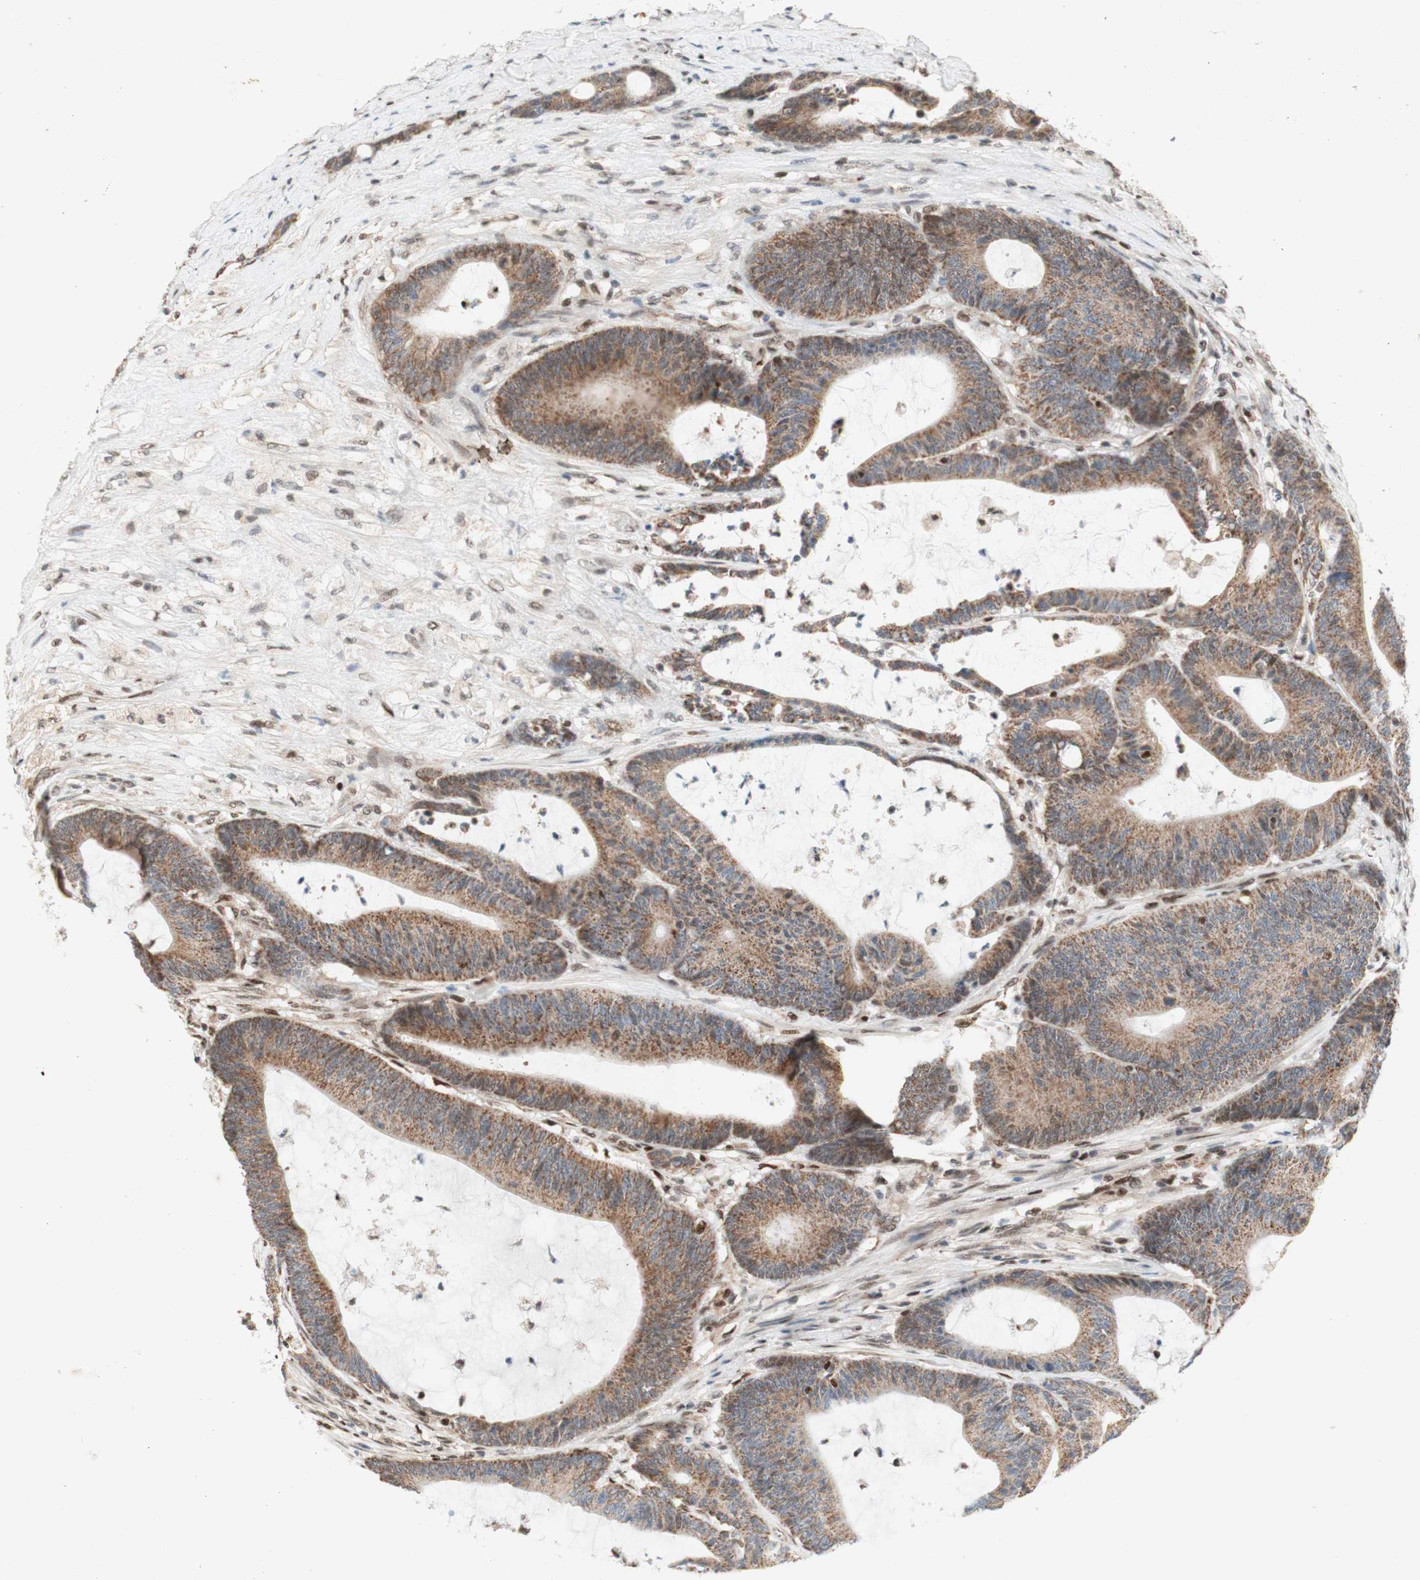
{"staining": {"intensity": "moderate", "quantity": ">75%", "location": "cytoplasmic/membranous"}, "tissue": "colorectal cancer", "cell_type": "Tumor cells", "image_type": "cancer", "snomed": [{"axis": "morphology", "description": "Adenocarcinoma, NOS"}, {"axis": "topography", "description": "Colon"}], "caption": "Tumor cells reveal medium levels of moderate cytoplasmic/membranous expression in about >75% of cells in human adenocarcinoma (colorectal).", "gene": "DNMT3A", "patient": {"sex": "female", "age": 84}}